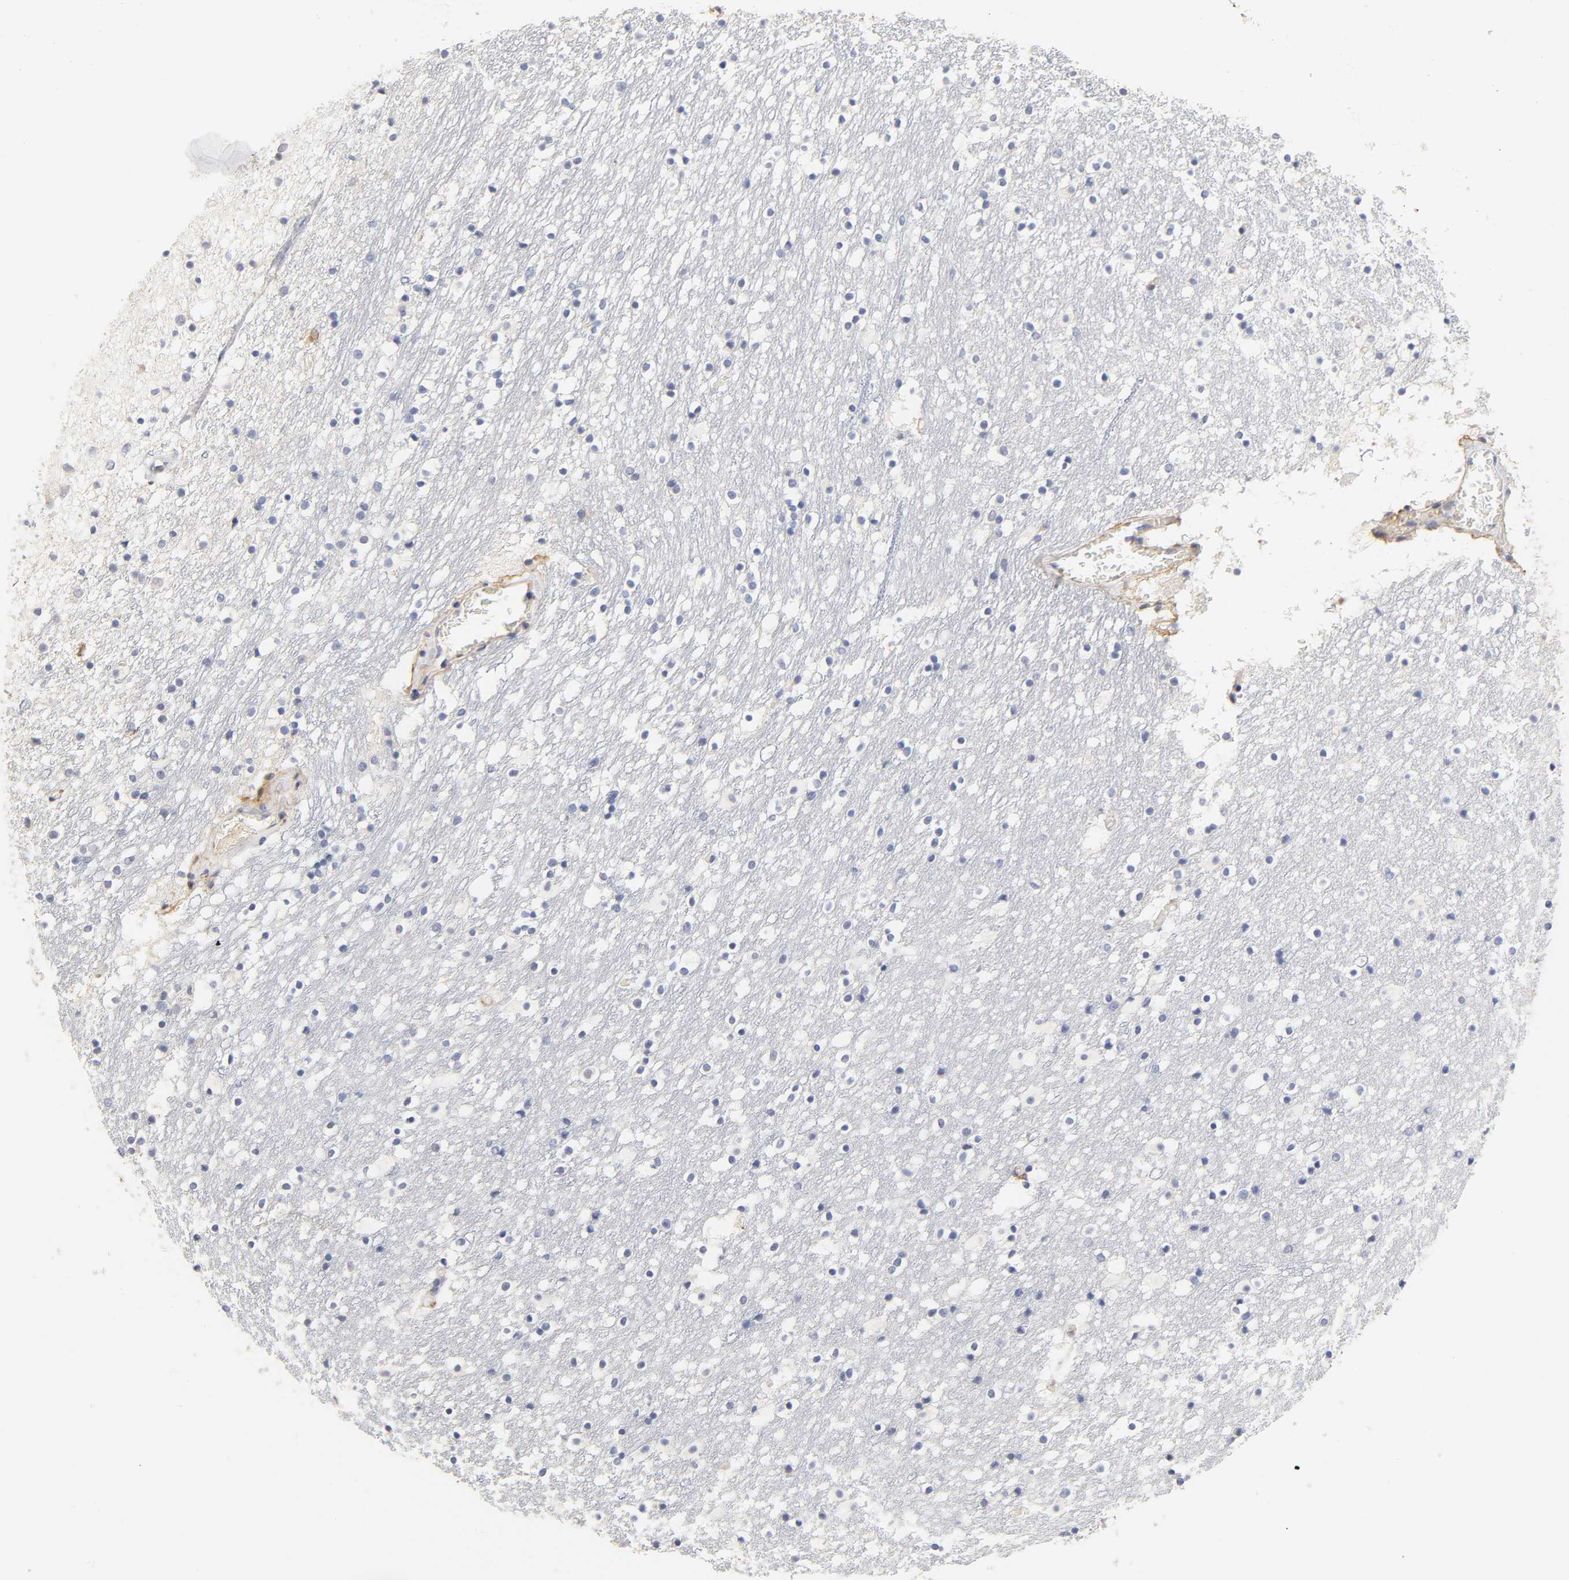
{"staining": {"intensity": "negative", "quantity": "none", "location": "none"}, "tissue": "caudate", "cell_type": "Glial cells", "image_type": "normal", "snomed": [{"axis": "morphology", "description": "Normal tissue, NOS"}, {"axis": "topography", "description": "Lateral ventricle wall"}], "caption": "Histopathology image shows no significant protein positivity in glial cells of benign caudate.", "gene": "LAMB1", "patient": {"sex": "male", "age": 45}}